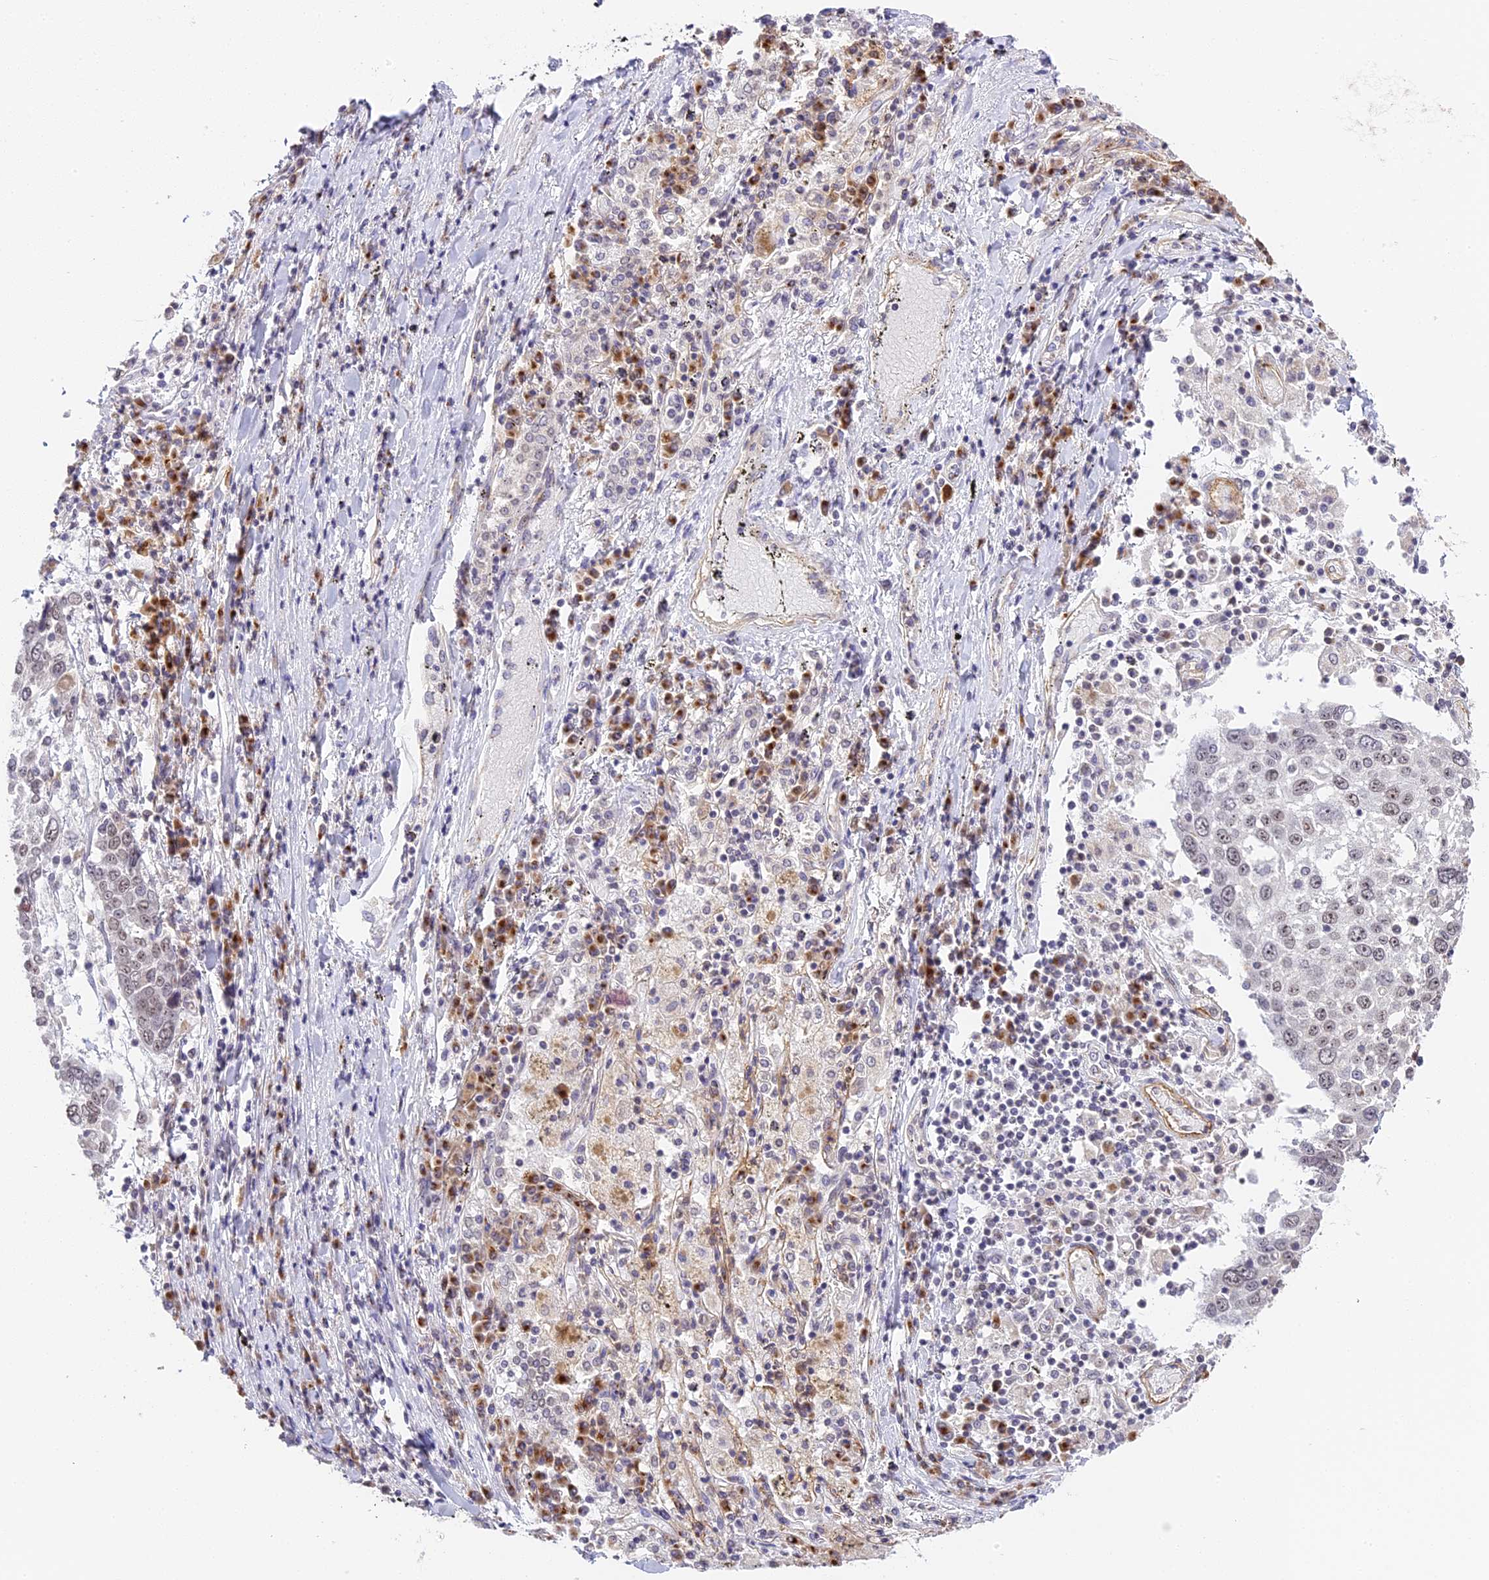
{"staining": {"intensity": "weak", "quantity": "<25%", "location": "nuclear"}, "tissue": "lung cancer", "cell_type": "Tumor cells", "image_type": "cancer", "snomed": [{"axis": "morphology", "description": "Squamous cell carcinoma, NOS"}, {"axis": "topography", "description": "Lung"}], "caption": "An IHC micrograph of lung cancer (squamous cell carcinoma) is shown. There is no staining in tumor cells of lung cancer (squamous cell carcinoma).", "gene": "HEATR5B", "patient": {"sex": "male", "age": 65}}